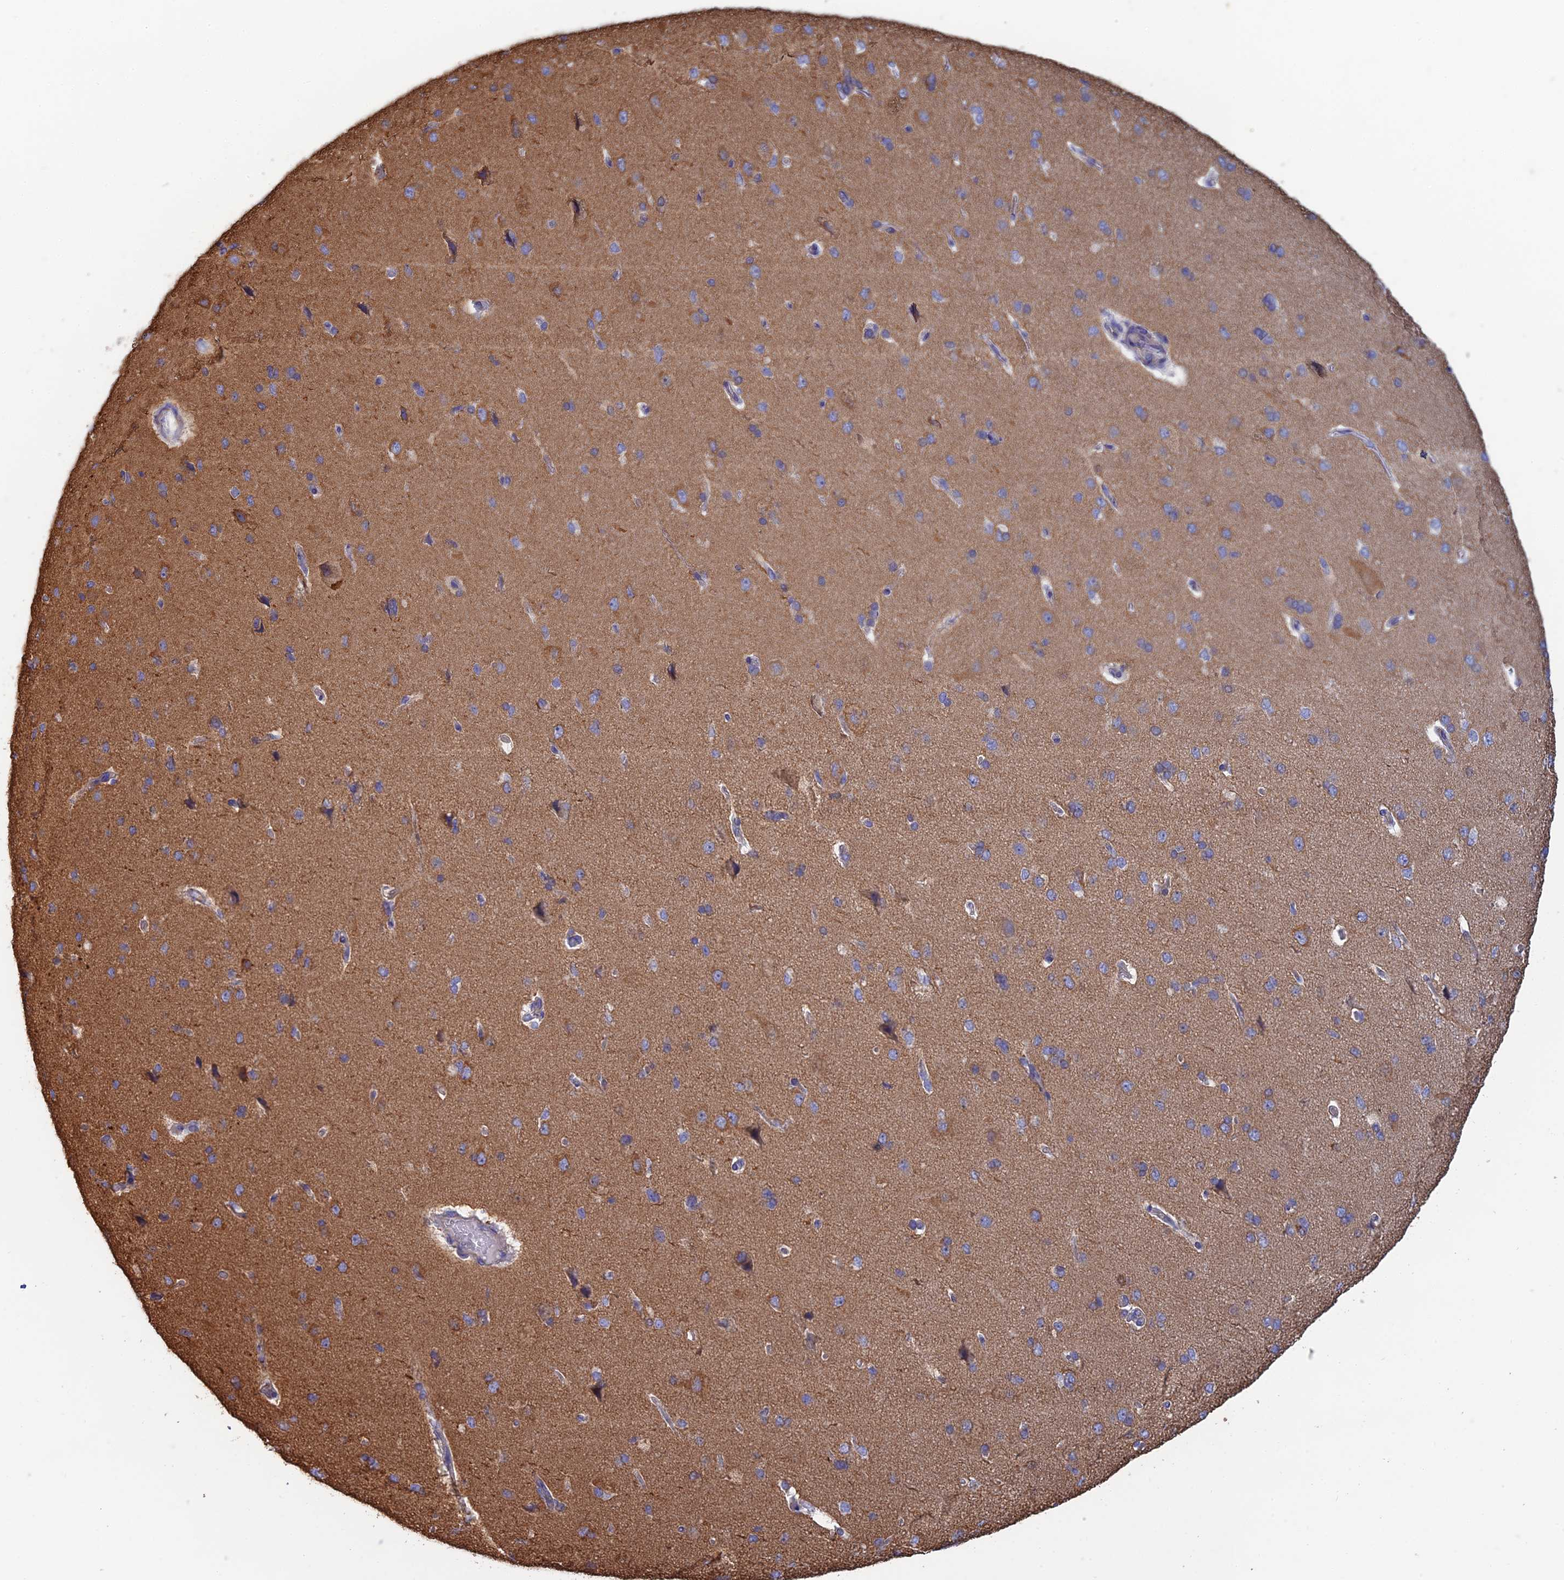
{"staining": {"intensity": "weak", "quantity": "25%-75%", "location": "cytoplasmic/membranous"}, "tissue": "cerebral cortex", "cell_type": "Endothelial cells", "image_type": "normal", "snomed": [{"axis": "morphology", "description": "Normal tissue, NOS"}, {"axis": "topography", "description": "Cerebral cortex"}], "caption": "DAB immunohistochemical staining of normal human cerebral cortex reveals weak cytoplasmic/membranous protein positivity in about 25%-75% of endothelial cells. The staining was performed using DAB, with brown indicating positive protein expression. Nuclei are stained blue with hematoxylin.", "gene": "PCDHA5", "patient": {"sex": "male", "age": 62}}